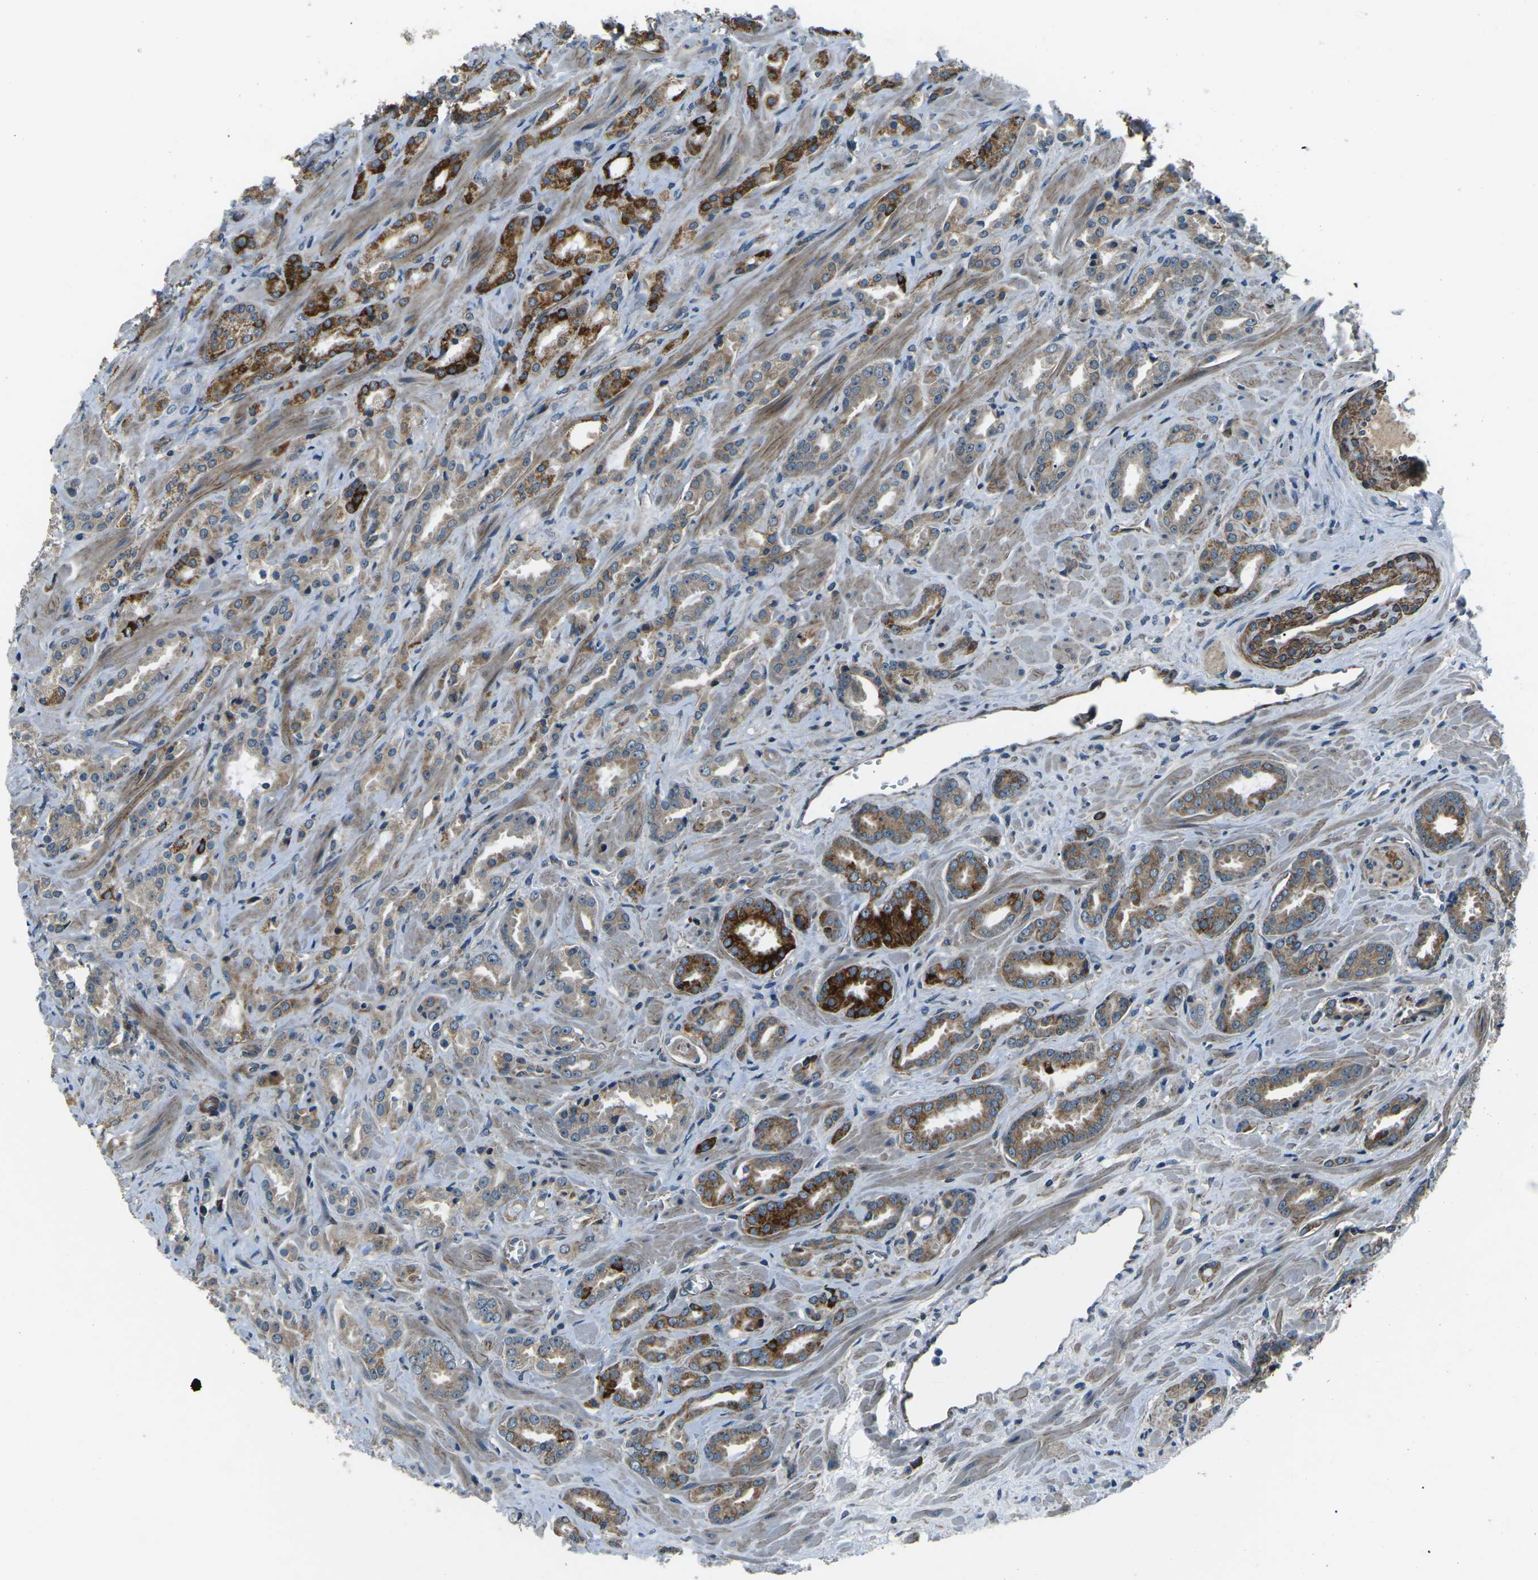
{"staining": {"intensity": "strong", "quantity": "<25%", "location": "cytoplasmic/membranous"}, "tissue": "prostate cancer", "cell_type": "Tumor cells", "image_type": "cancer", "snomed": [{"axis": "morphology", "description": "Adenocarcinoma, High grade"}, {"axis": "topography", "description": "Prostate"}], "caption": "Immunohistochemical staining of human high-grade adenocarcinoma (prostate) reveals medium levels of strong cytoplasmic/membranous expression in about <25% of tumor cells.", "gene": "AFAP1", "patient": {"sex": "male", "age": 64}}